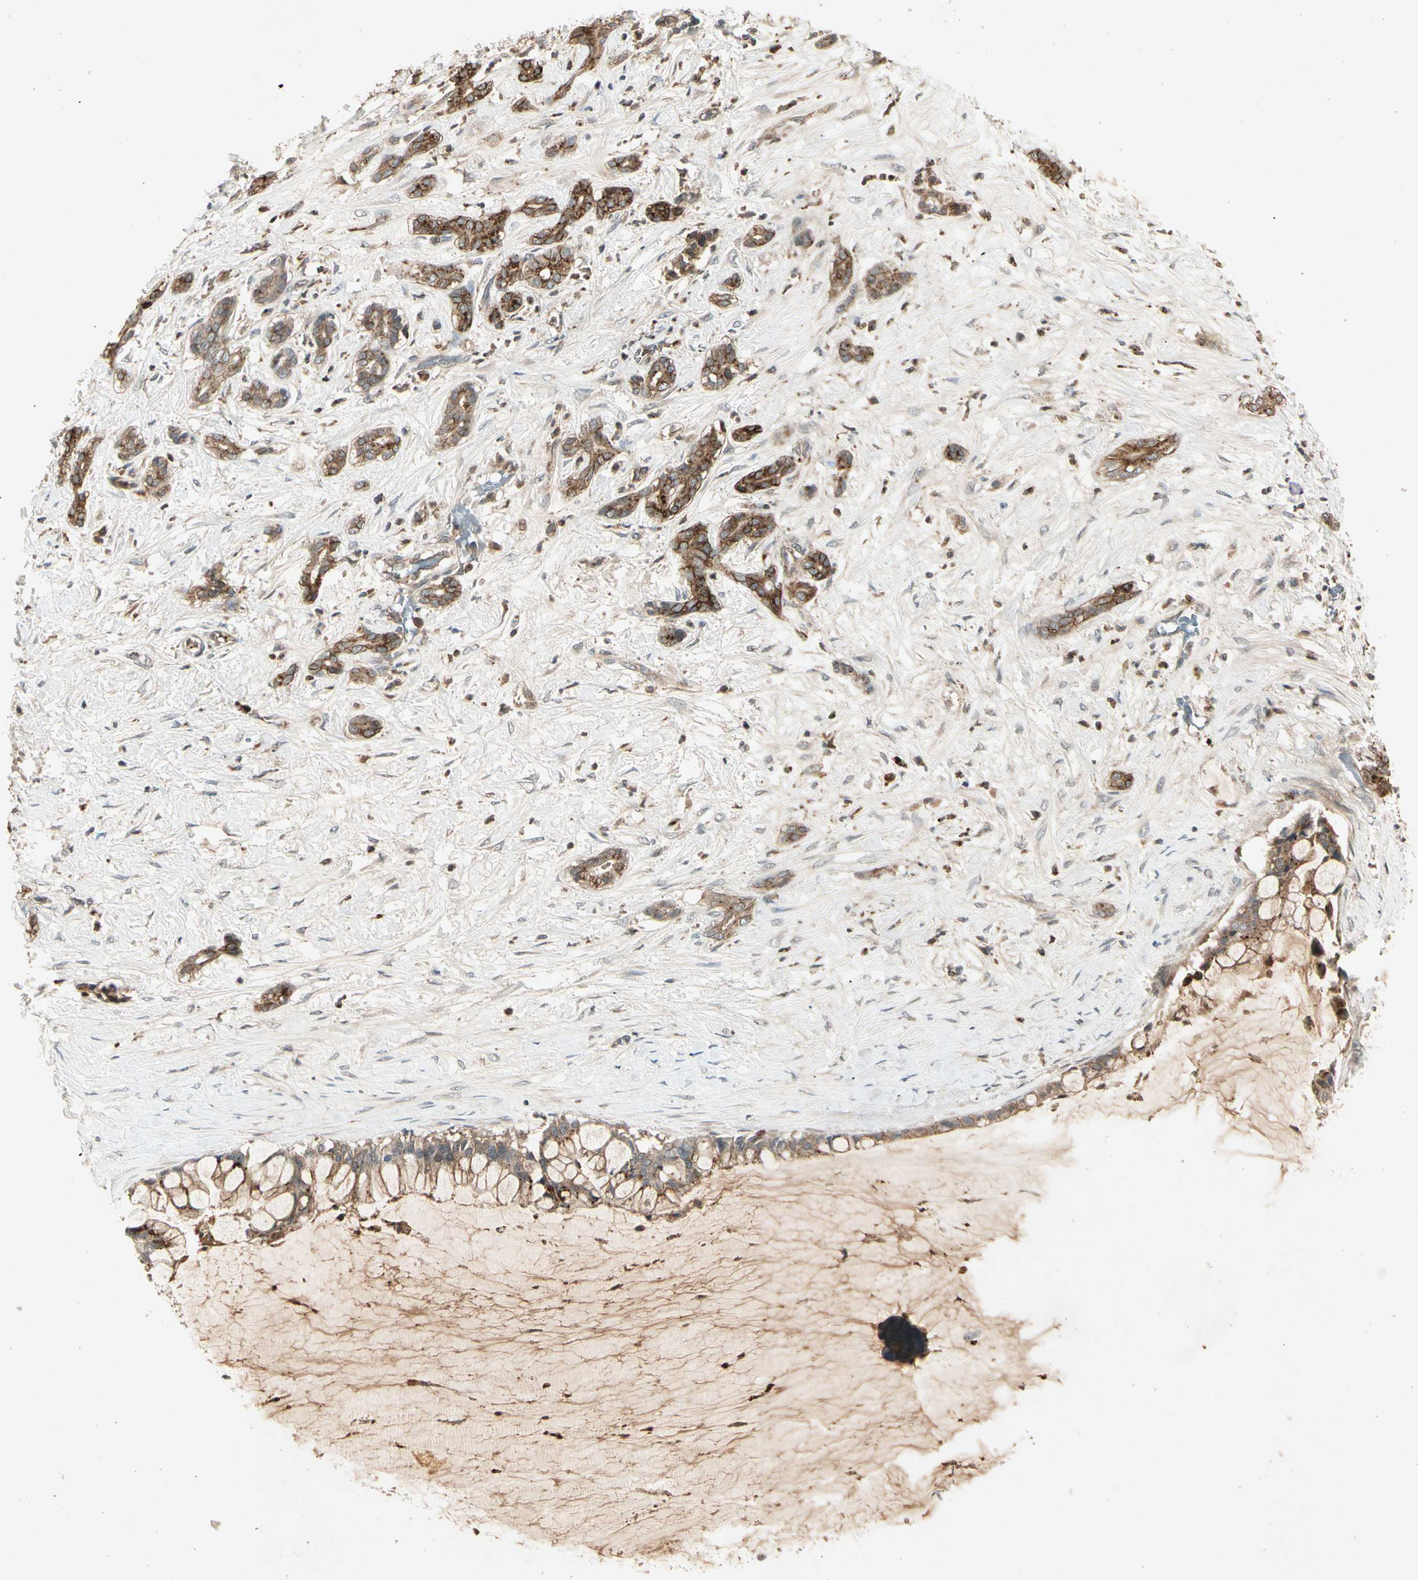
{"staining": {"intensity": "strong", "quantity": ">75%", "location": "cytoplasmic/membranous"}, "tissue": "pancreatic cancer", "cell_type": "Tumor cells", "image_type": "cancer", "snomed": [{"axis": "morphology", "description": "Adenocarcinoma, NOS"}, {"axis": "topography", "description": "Pancreas"}], "caption": "Protein staining of pancreatic cancer (adenocarcinoma) tissue shows strong cytoplasmic/membranous positivity in approximately >75% of tumor cells.", "gene": "FLOT1", "patient": {"sex": "male", "age": 41}}